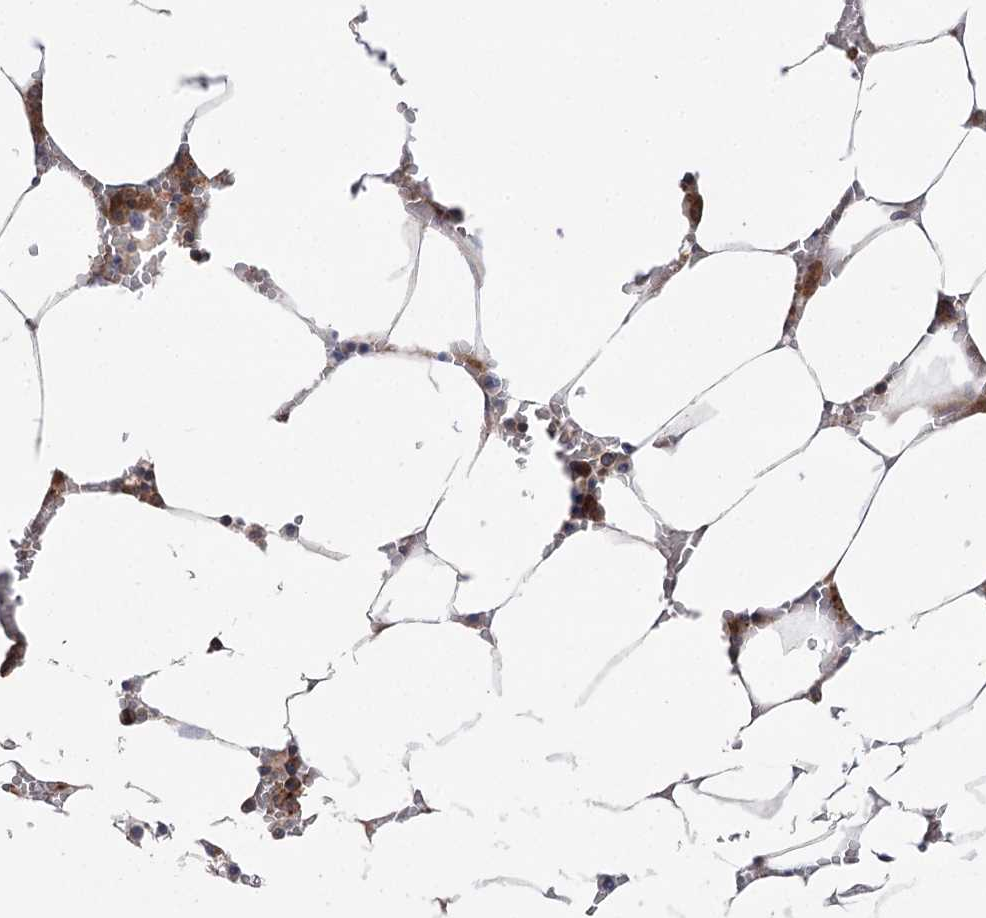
{"staining": {"intensity": "weak", "quantity": ">75%", "location": "cytoplasmic/membranous"}, "tissue": "bone marrow", "cell_type": "Hematopoietic cells", "image_type": "normal", "snomed": [{"axis": "morphology", "description": "Normal tissue, NOS"}, {"axis": "topography", "description": "Bone marrow"}], "caption": "A photomicrograph of bone marrow stained for a protein demonstrates weak cytoplasmic/membranous brown staining in hematopoietic cells.", "gene": "VPS37B", "patient": {"sex": "male", "age": 70}}